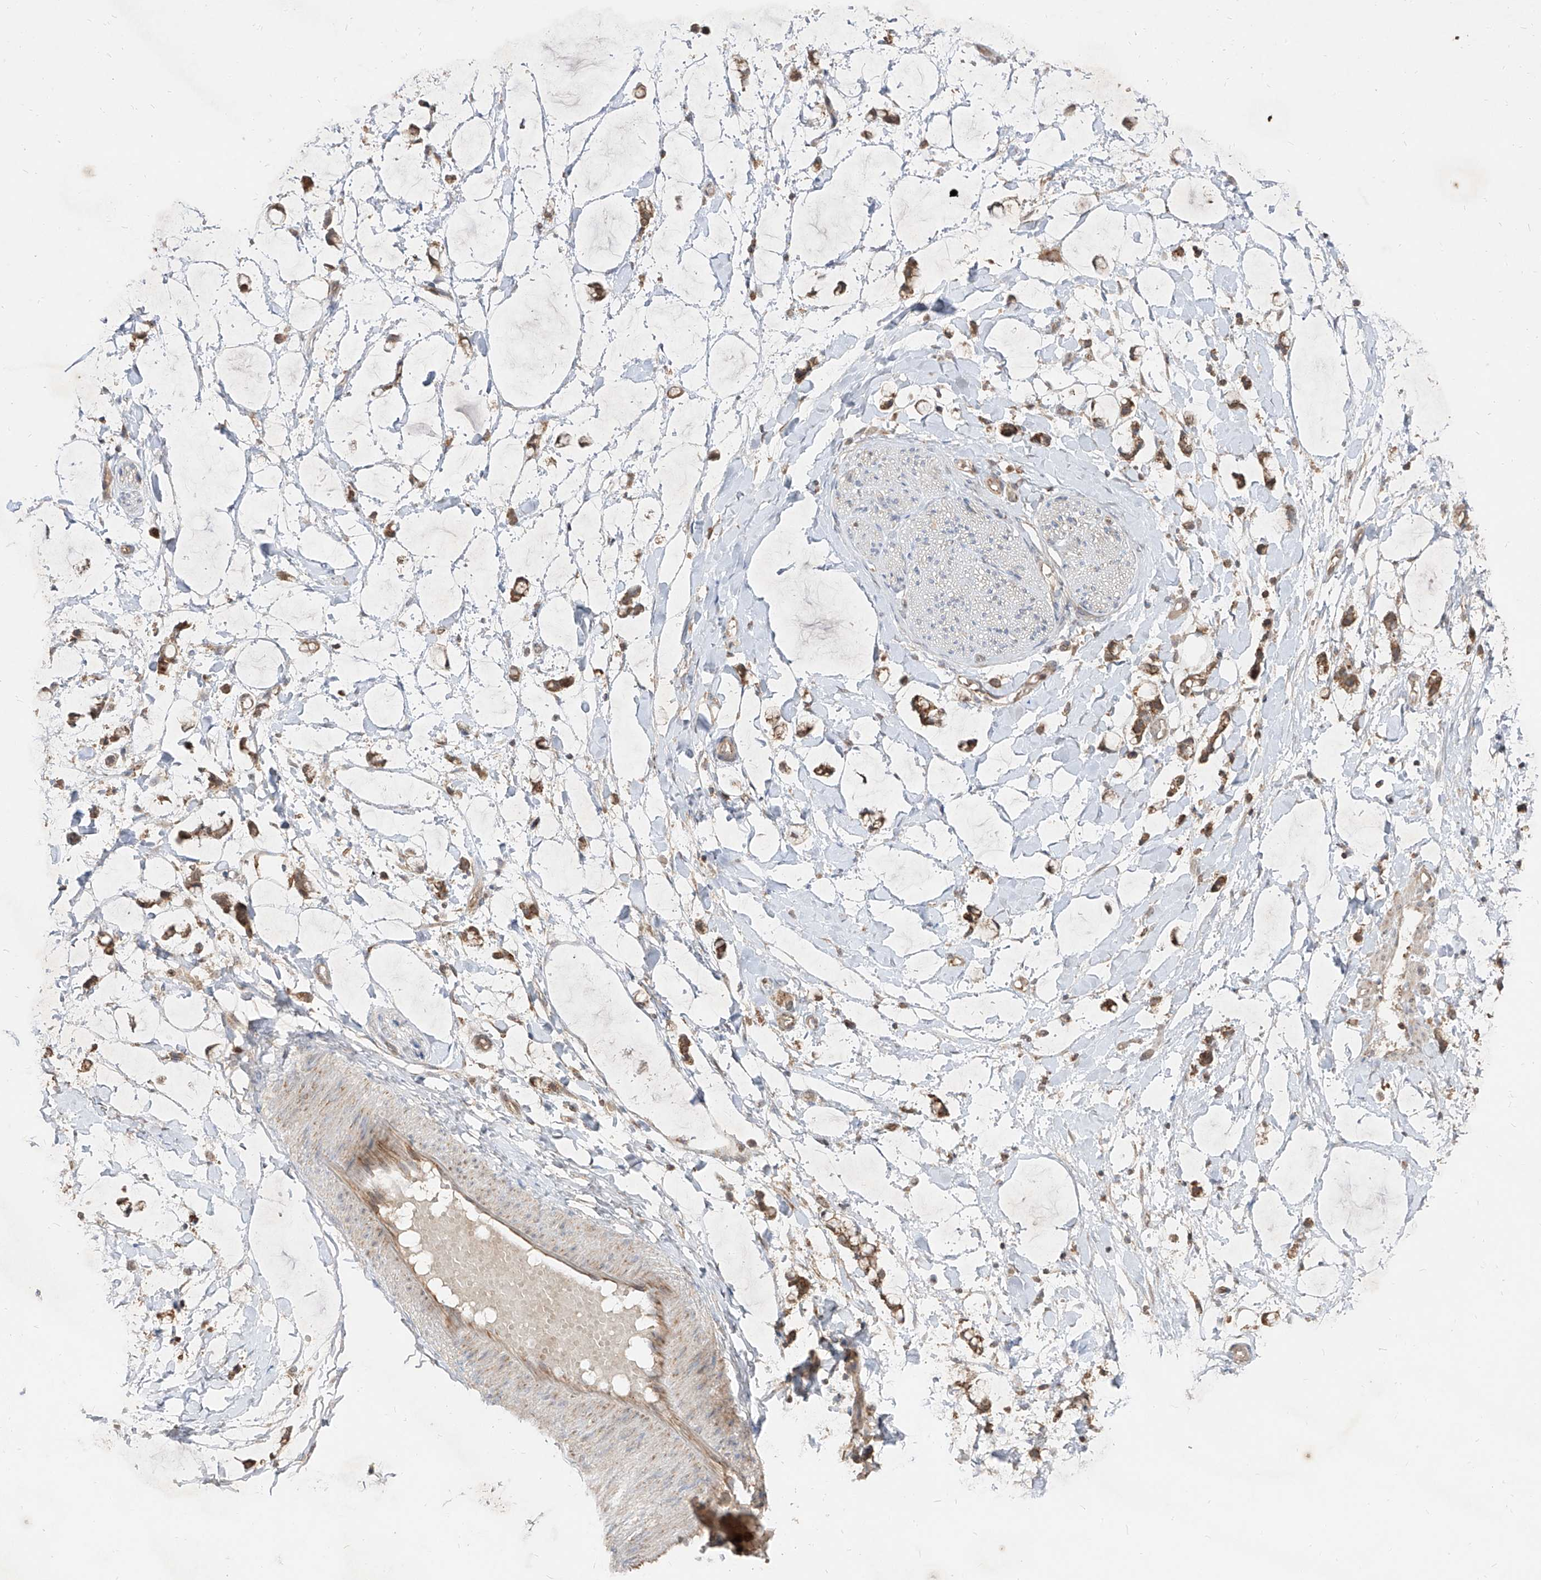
{"staining": {"intensity": "moderate", "quantity": ">75%", "location": "cytoplasmic/membranous"}, "tissue": "adipose tissue", "cell_type": "Adipocytes", "image_type": "normal", "snomed": [{"axis": "morphology", "description": "Normal tissue, NOS"}, {"axis": "morphology", "description": "Adenocarcinoma, NOS"}, {"axis": "topography", "description": "Colon"}, {"axis": "topography", "description": "Peripheral nerve tissue"}], "caption": "Approximately >75% of adipocytes in unremarkable human adipose tissue display moderate cytoplasmic/membranous protein expression as visualized by brown immunohistochemical staining.", "gene": "AIM2", "patient": {"sex": "male", "age": 14}}